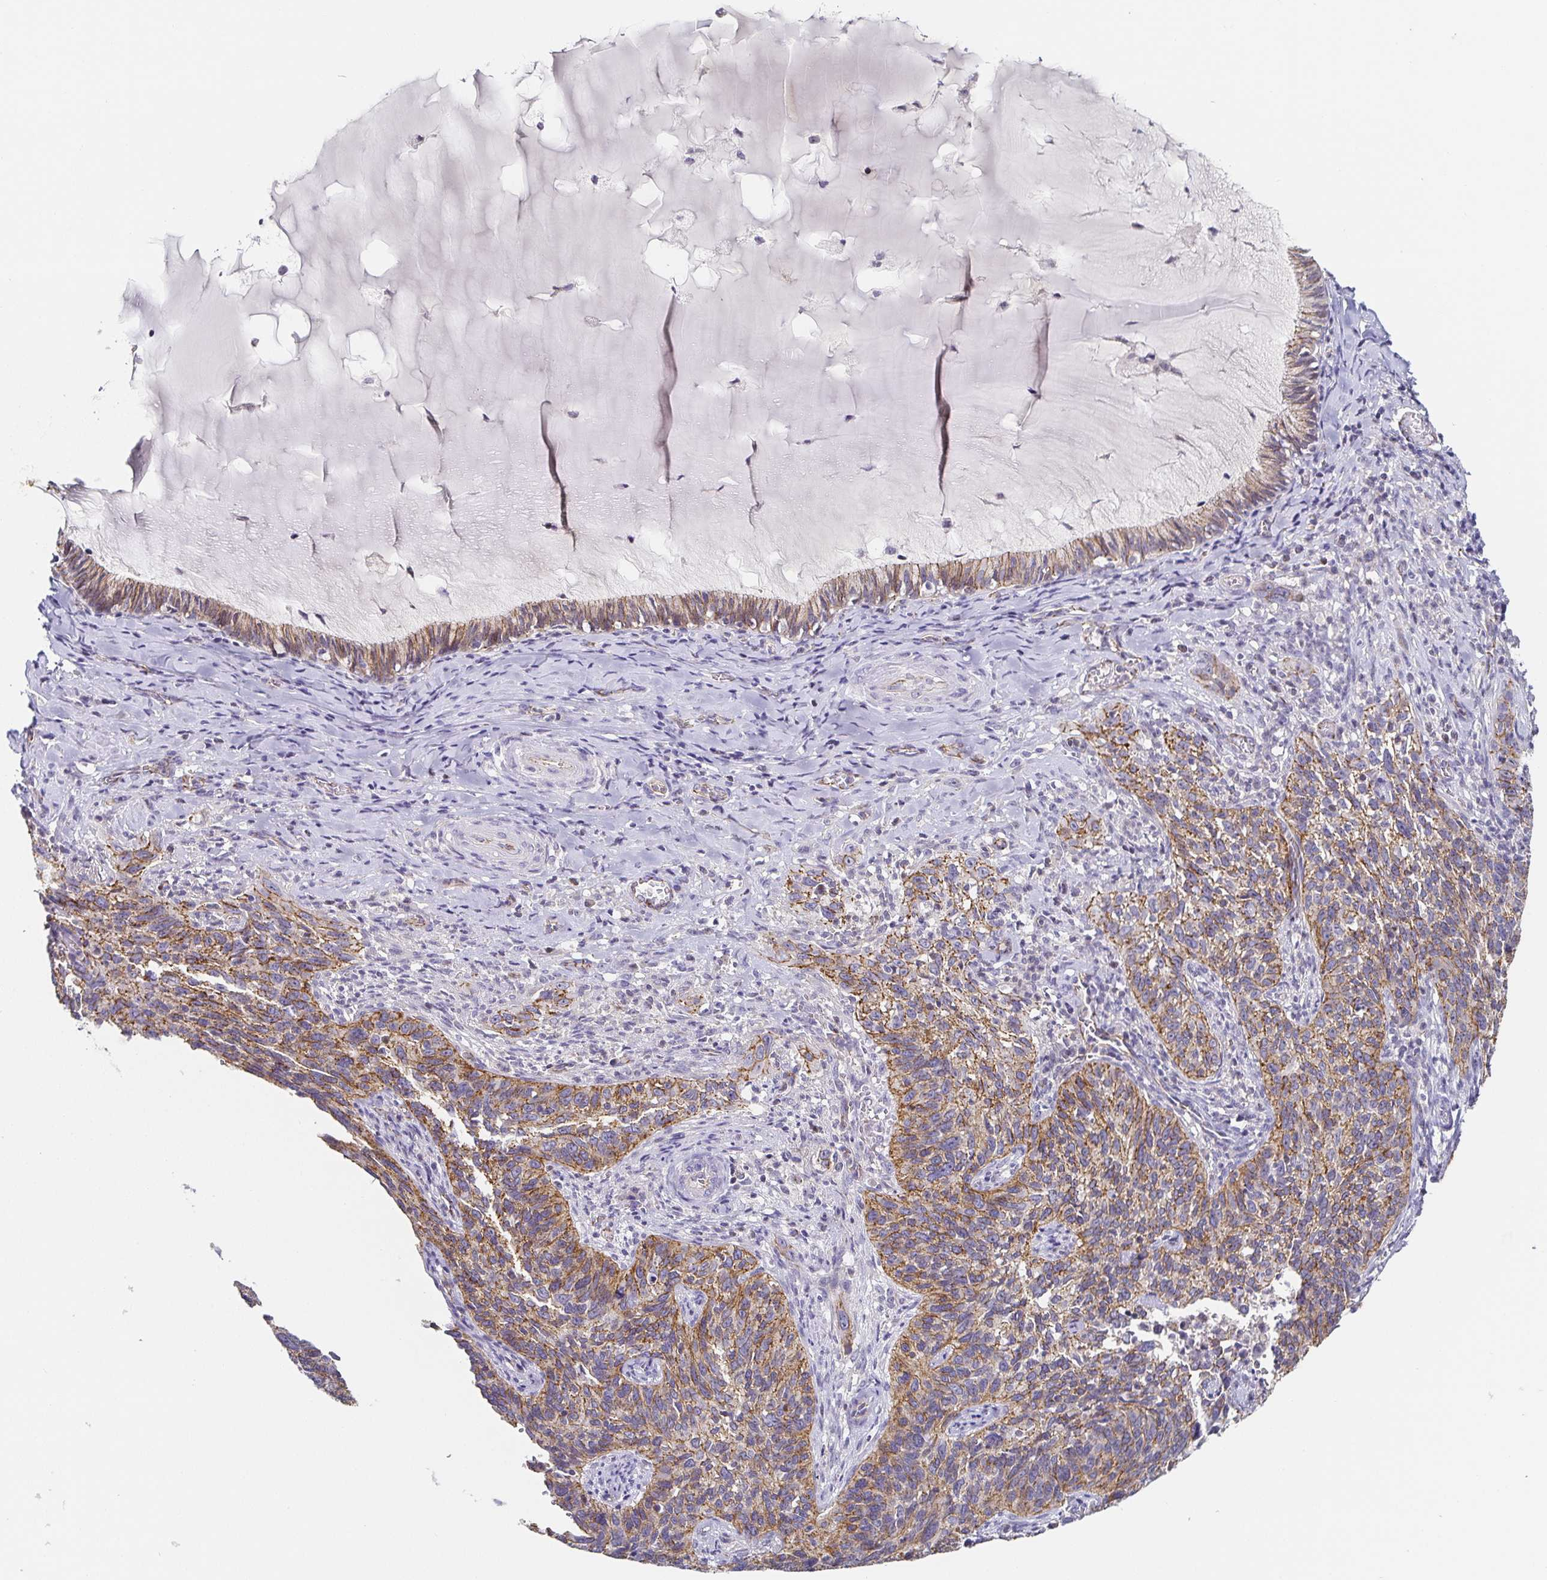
{"staining": {"intensity": "moderate", "quantity": "25%-75%", "location": "cytoplasmic/membranous"}, "tissue": "cervical cancer", "cell_type": "Tumor cells", "image_type": "cancer", "snomed": [{"axis": "morphology", "description": "Squamous cell carcinoma, NOS"}, {"axis": "topography", "description": "Cervix"}], "caption": "A histopathology image showing moderate cytoplasmic/membranous staining in about 25%-75% of tumor cells in squamous cell carcinoma (cervical), as visualized by brown immunohistochemical staining.", "gene": "PIWIL3", "patient": {"sex": "female", "age": 51}}